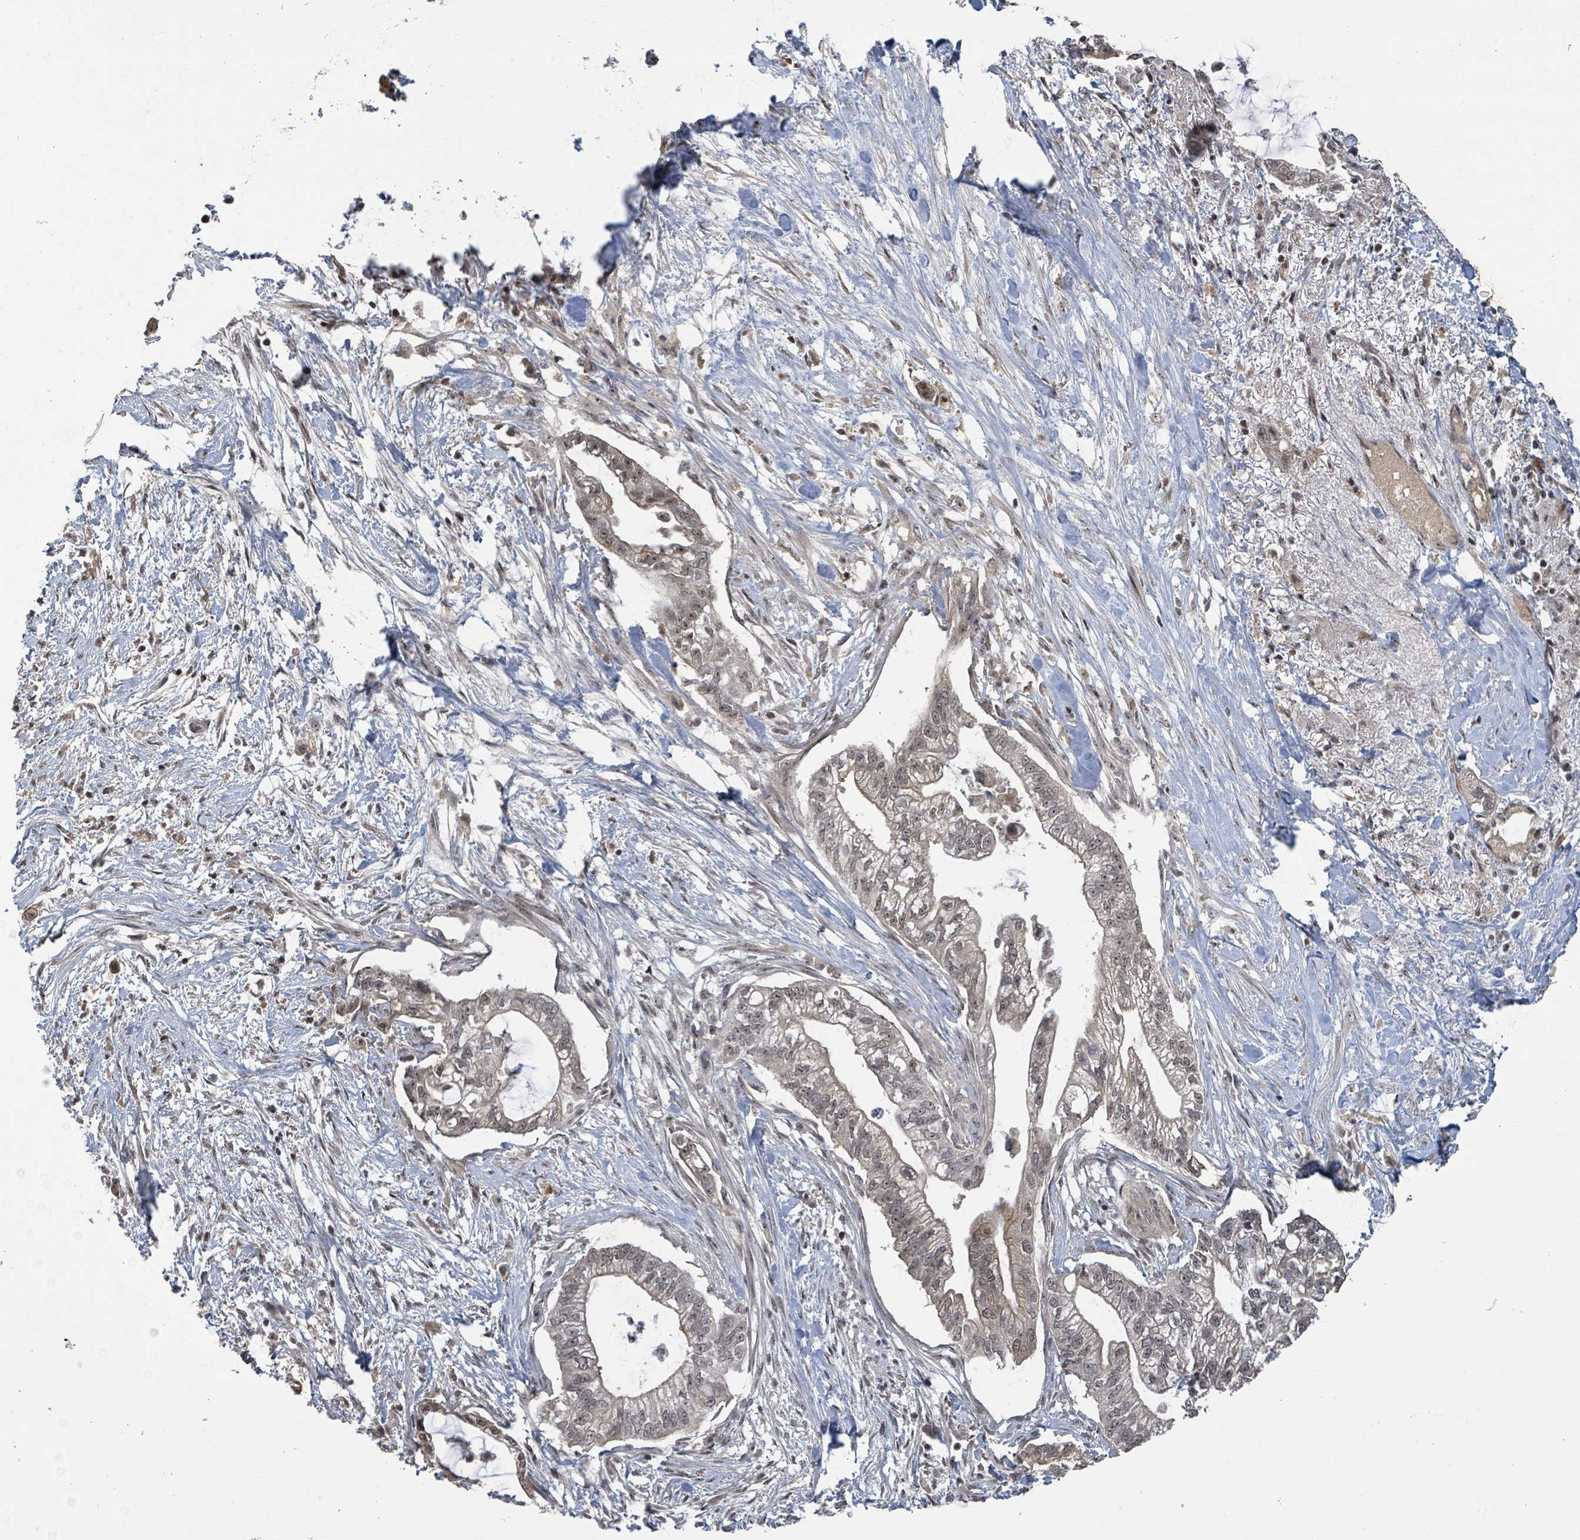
{"staining": {"intensity": "weak", "quantity": ">75%", "location": "cytoplasmic/membranous,nuclear"}, "tissue": "pancreatic cancer", "cell_type": "Tumor cells", "image_type": "cancer", "snomed": [{"axis": "morphology", "description": "Adenocarcinoma, NOS"}, {"axis": "topography", "description": "Pancreas"}], "caption": "Human pancreatic adenocarcinoma stained for a protein (brown) demonstrates weak cytoplasmic/membranous and nuclear positive staining in approximately >75% of tumor cells.", "gene": "ZBTB14", "patient": {"sex": "male", "age": 70}}